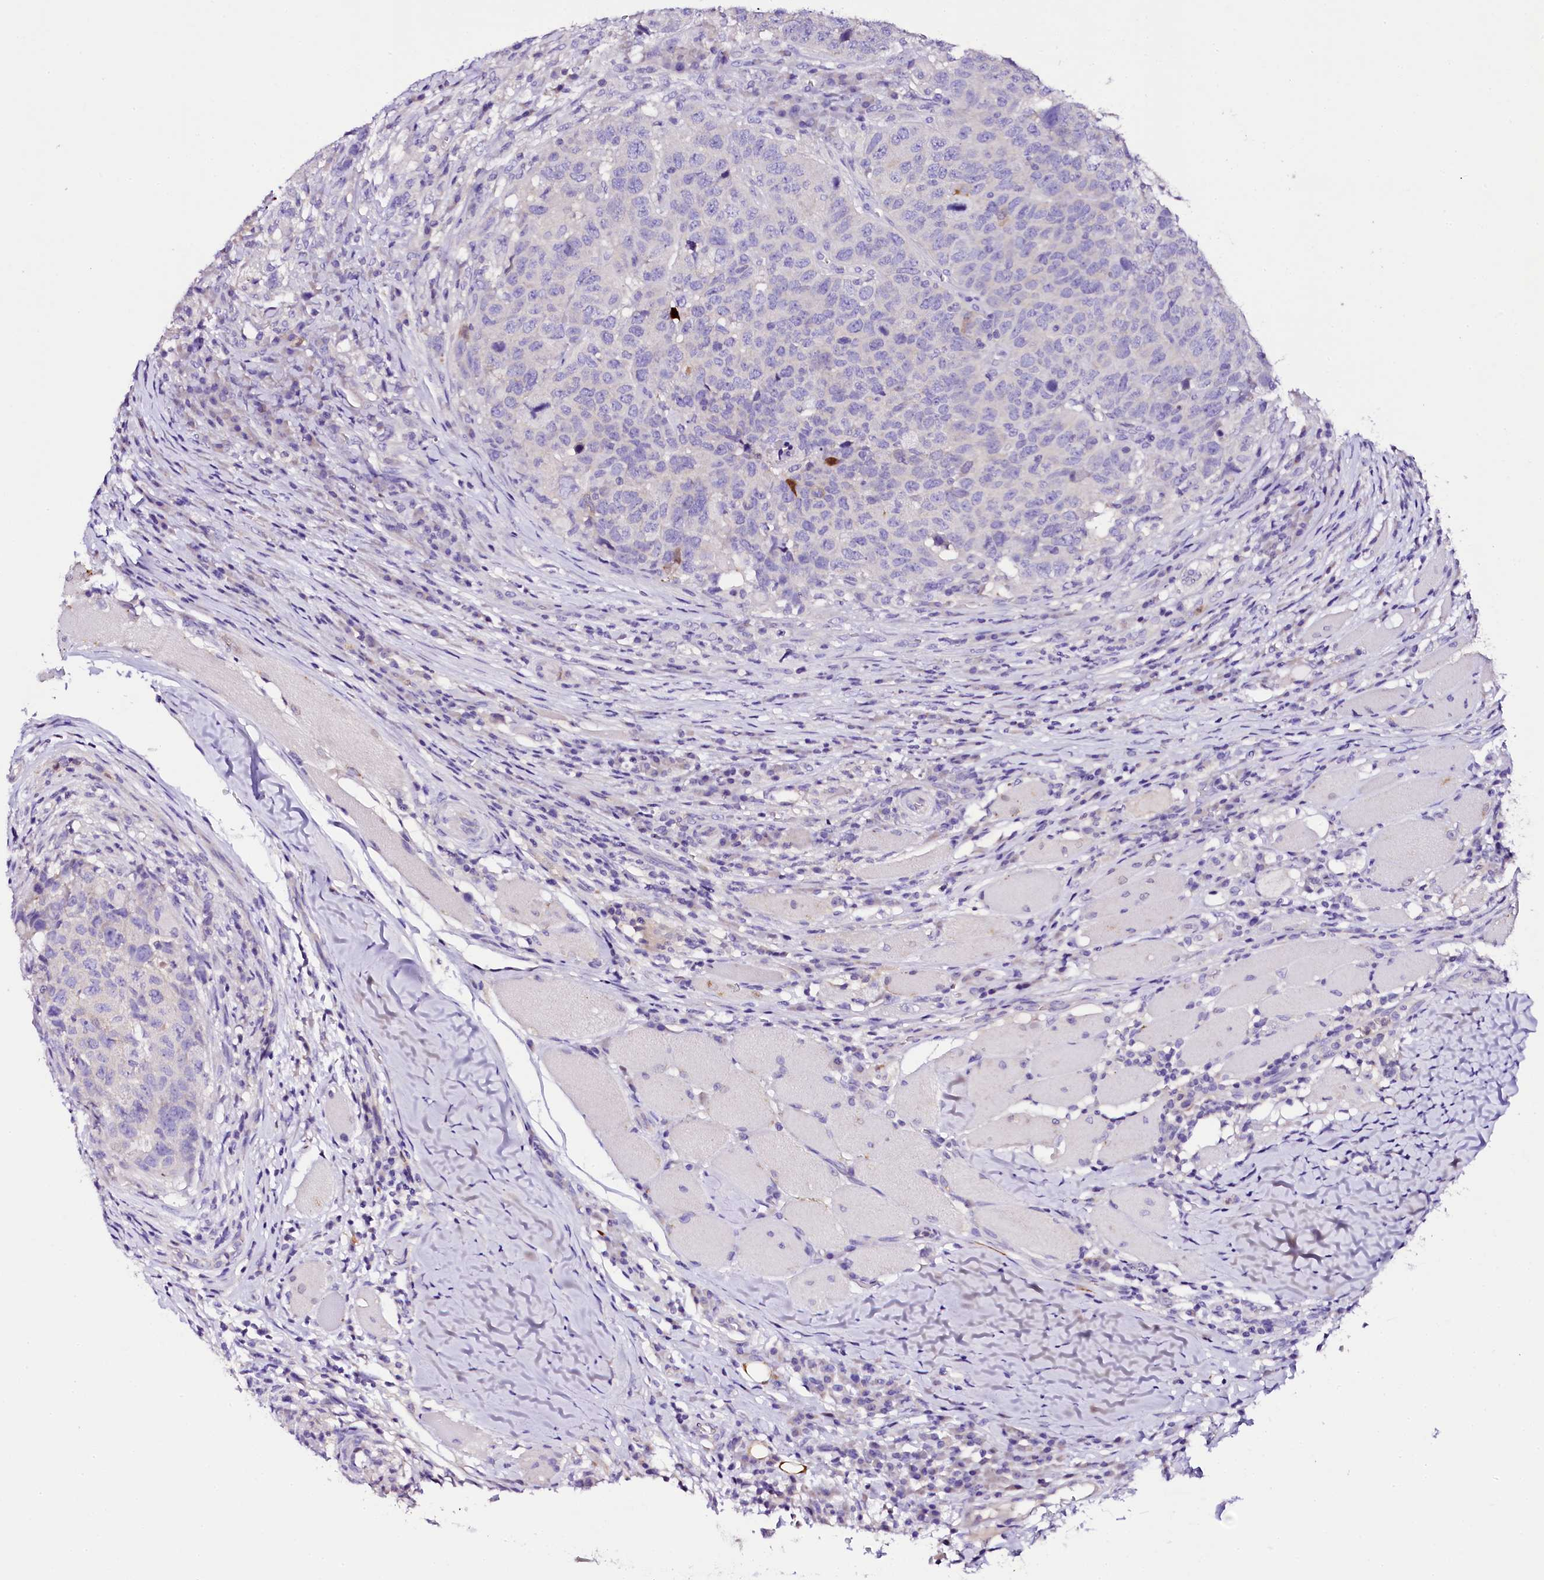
{"staining": {"intensity": "strong", "quantity": "<25%", "location": "cytoplasmic/membranous"}, "tissue": "head and neck cancer", "cell_type": "Tumor cells", "image_type": "cancer", "snomed": [{"axis": "morphology", "description": "Squamous cell carcinoma, NOS"}, {"axis": "topography", "description": "Head-Neck"}], "caption": "Strong cytoplasmic/membranous positivity is seen in approximately <25% of tumor cells in head and neck cancer. Nuclei are stained in blue.", "gene": "NAA16", "patient": {"sex": "male", "age": 66}}